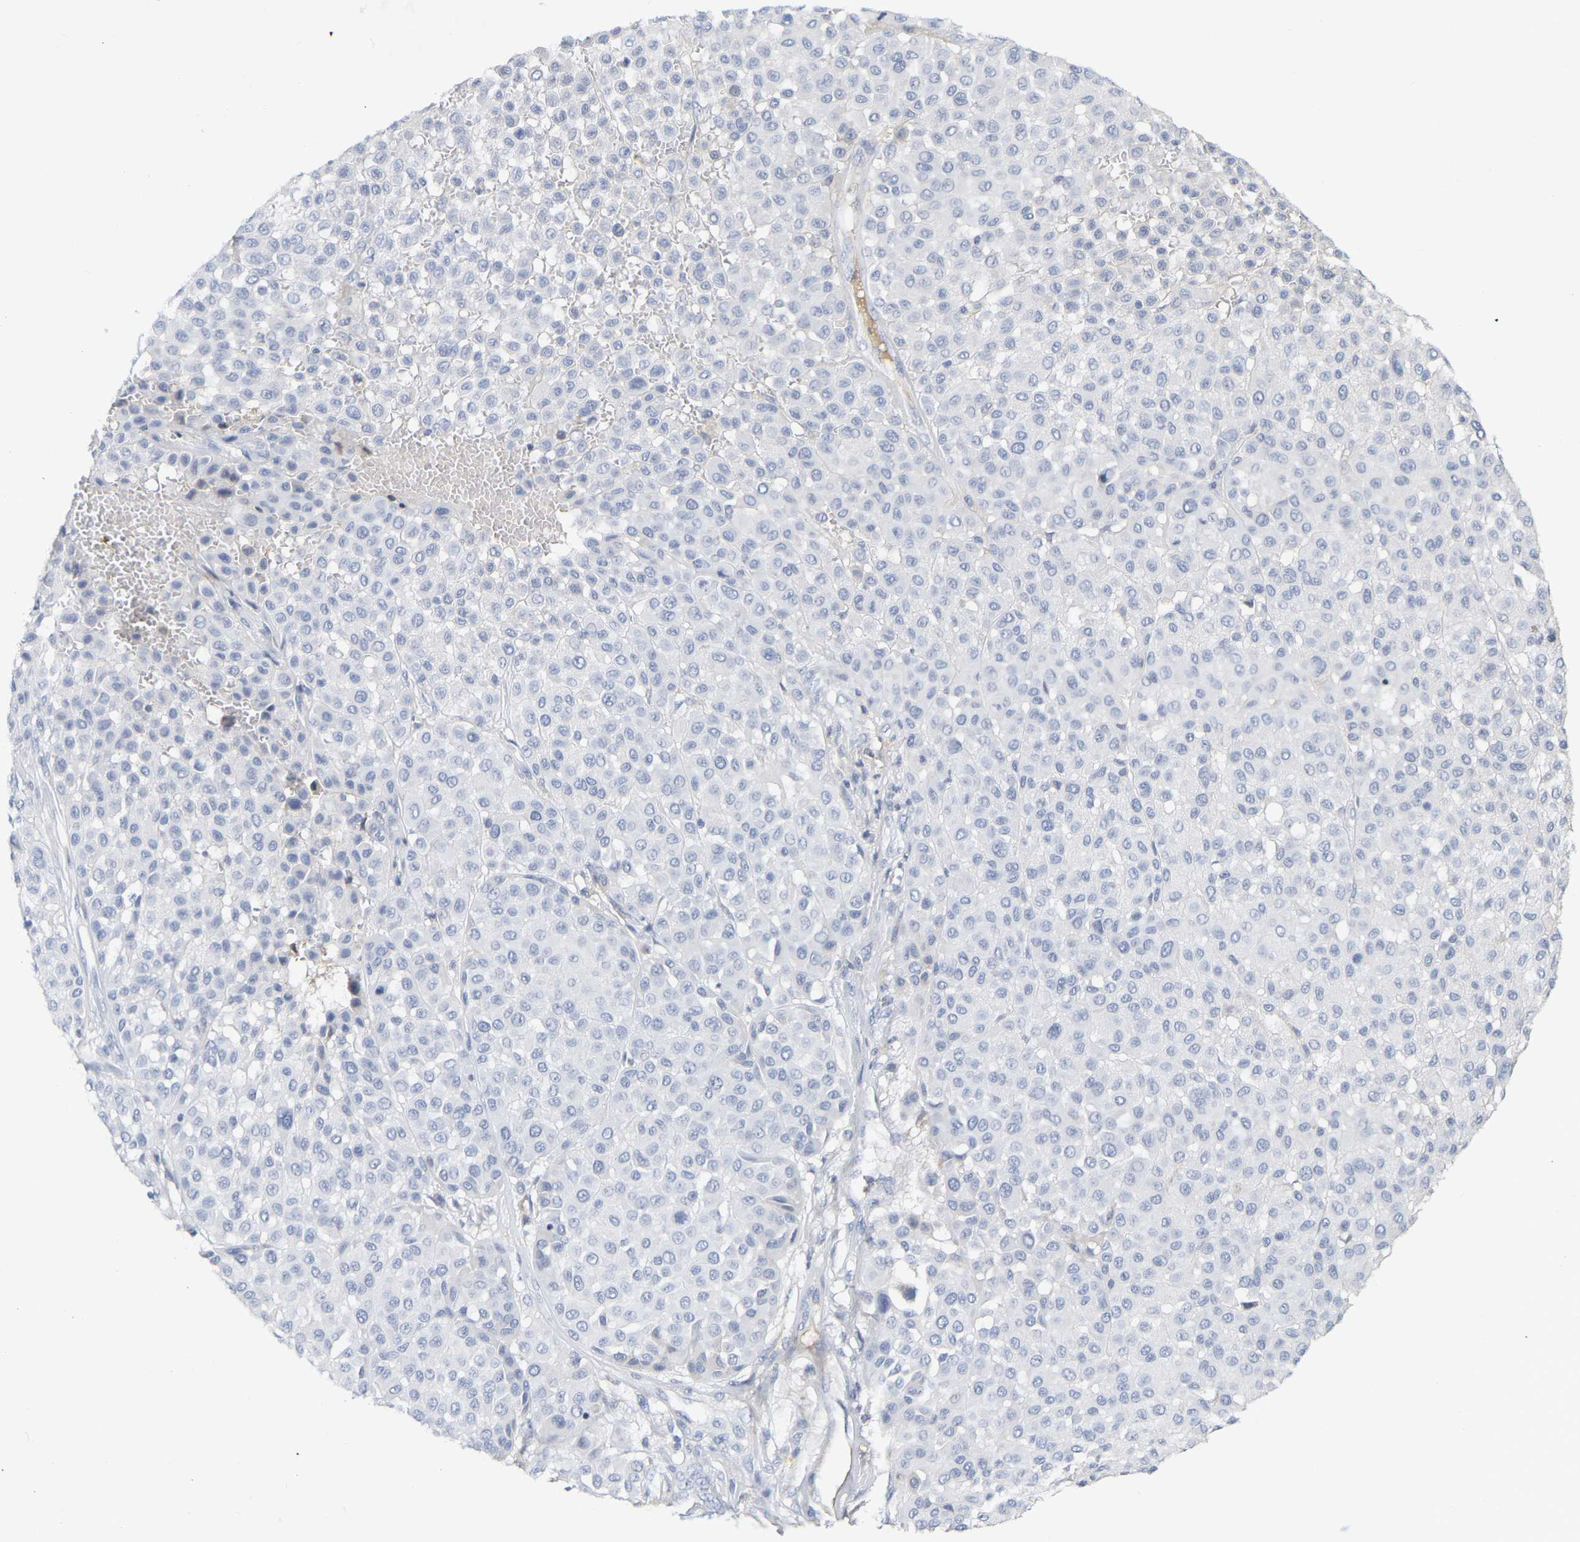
{"staining": {"intensity": "negative", "quantity": "none", "location": "none"}, "tissue": "melanoma", "cell_type": "Tumor cells", "image_type": "cancer", "snomed": [{"axis": "morphology", "description": "Malignant melanoma, Metastatic site"}, {"axis": "topography", "description": "Soft tissue"}], "caption": "Micrograph shows no protein staining in tumor cells of melanoma tissue. (DAB (3,3'-diaminobenzidine) immunohistochemistry, high magnification).", "gene": "GNAS", "patient": {"sex": "male", "age": 41}}